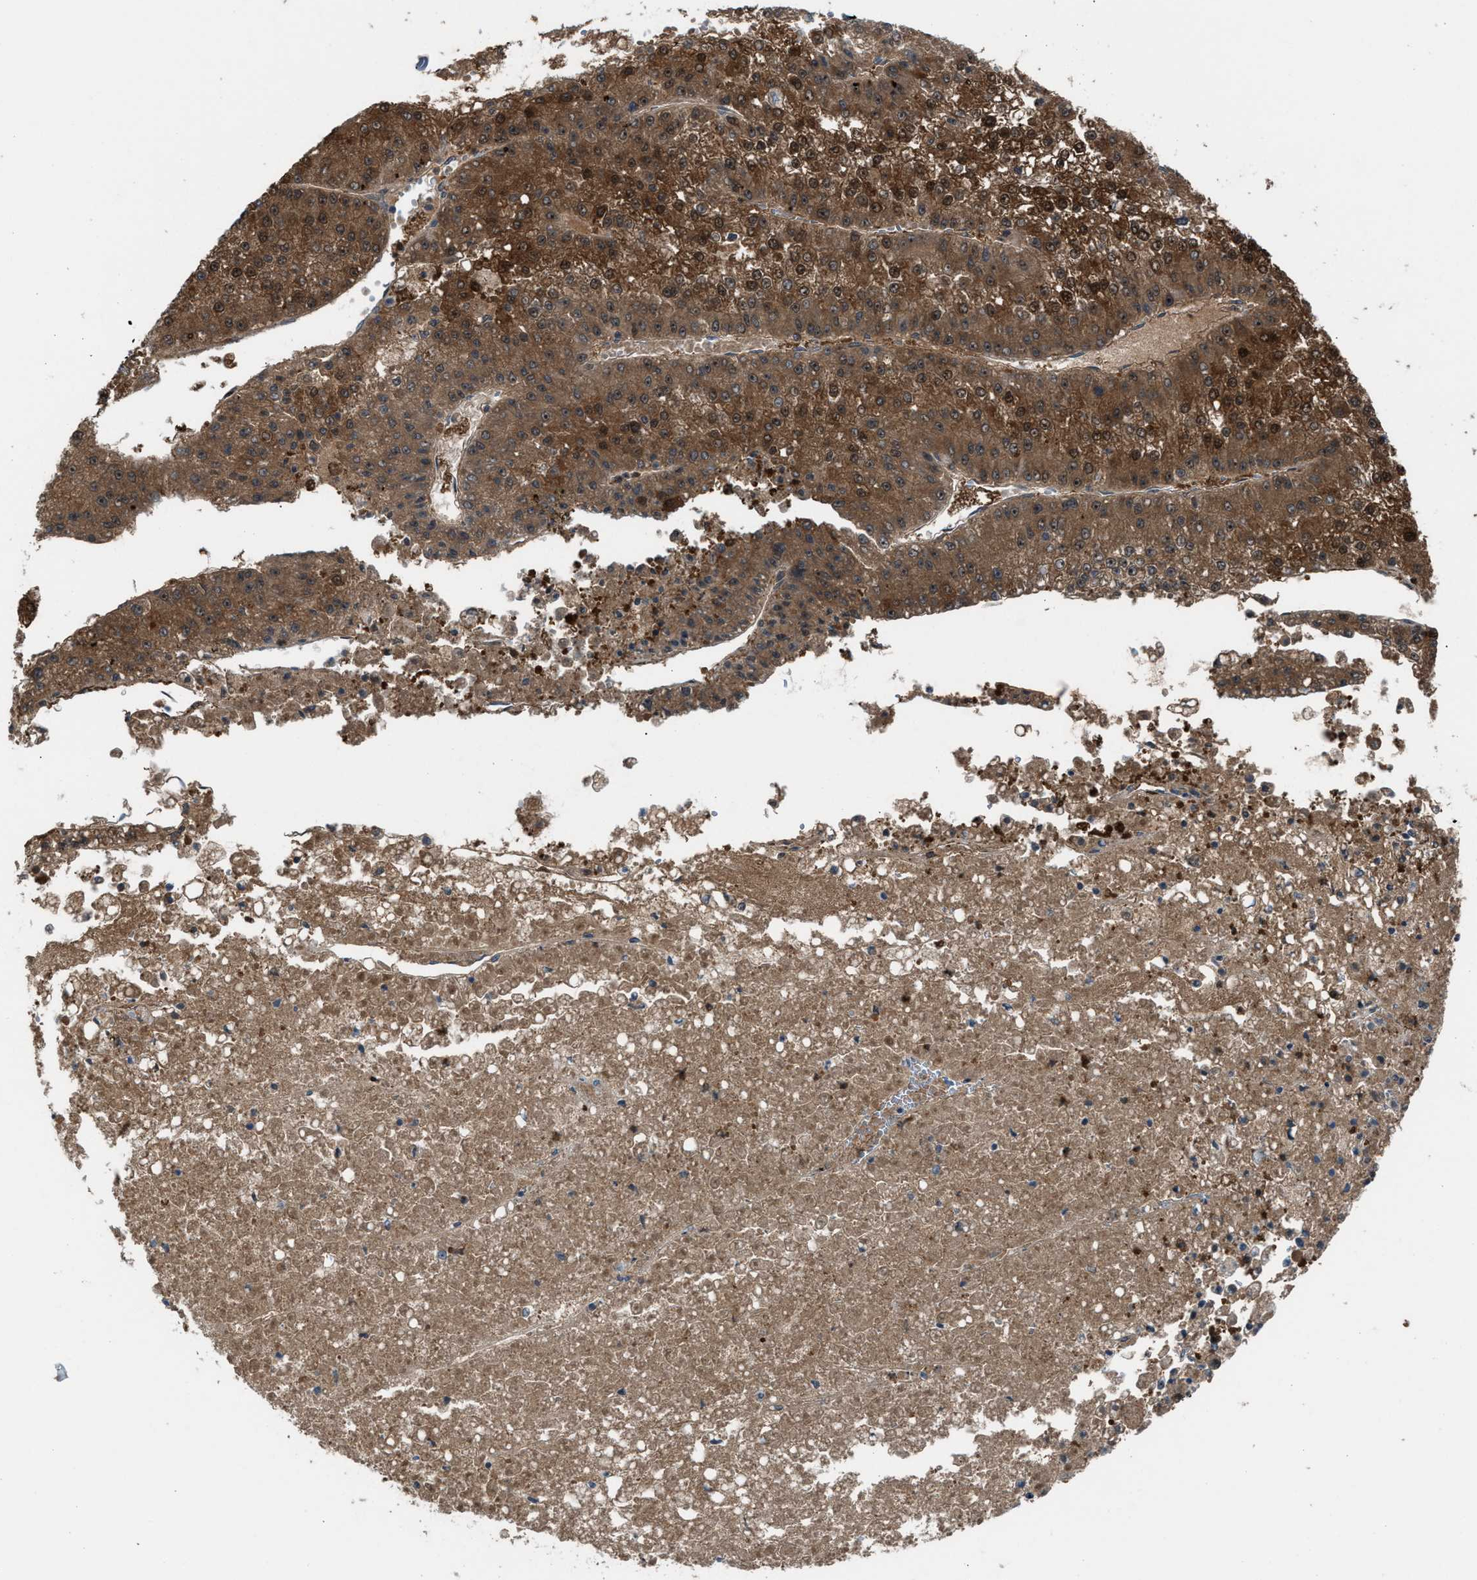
{"staining": {"intensity": "strong", "quantity": ">75%", "location": "cytoplasmic/membranous,nuclear"}, "tissue": "liver cancer", "cell_type": "Tumor cells", "image_type": "cancer", "snomed": [{"axis": "morphology", "description": "Carcinoma, Hepatocellular, NOS"}, {"axis": "topography", "description": "Liver"}], "caption": "Liver cancer (hepatocellular carcinoma) stained for a protein (brown) shows strong cytoplasmic/membranous and nuclear positive staining in approximately >75% of tumor cells.", "gene": "NQO2", "patient": {"sex": "female", "age": 73}}